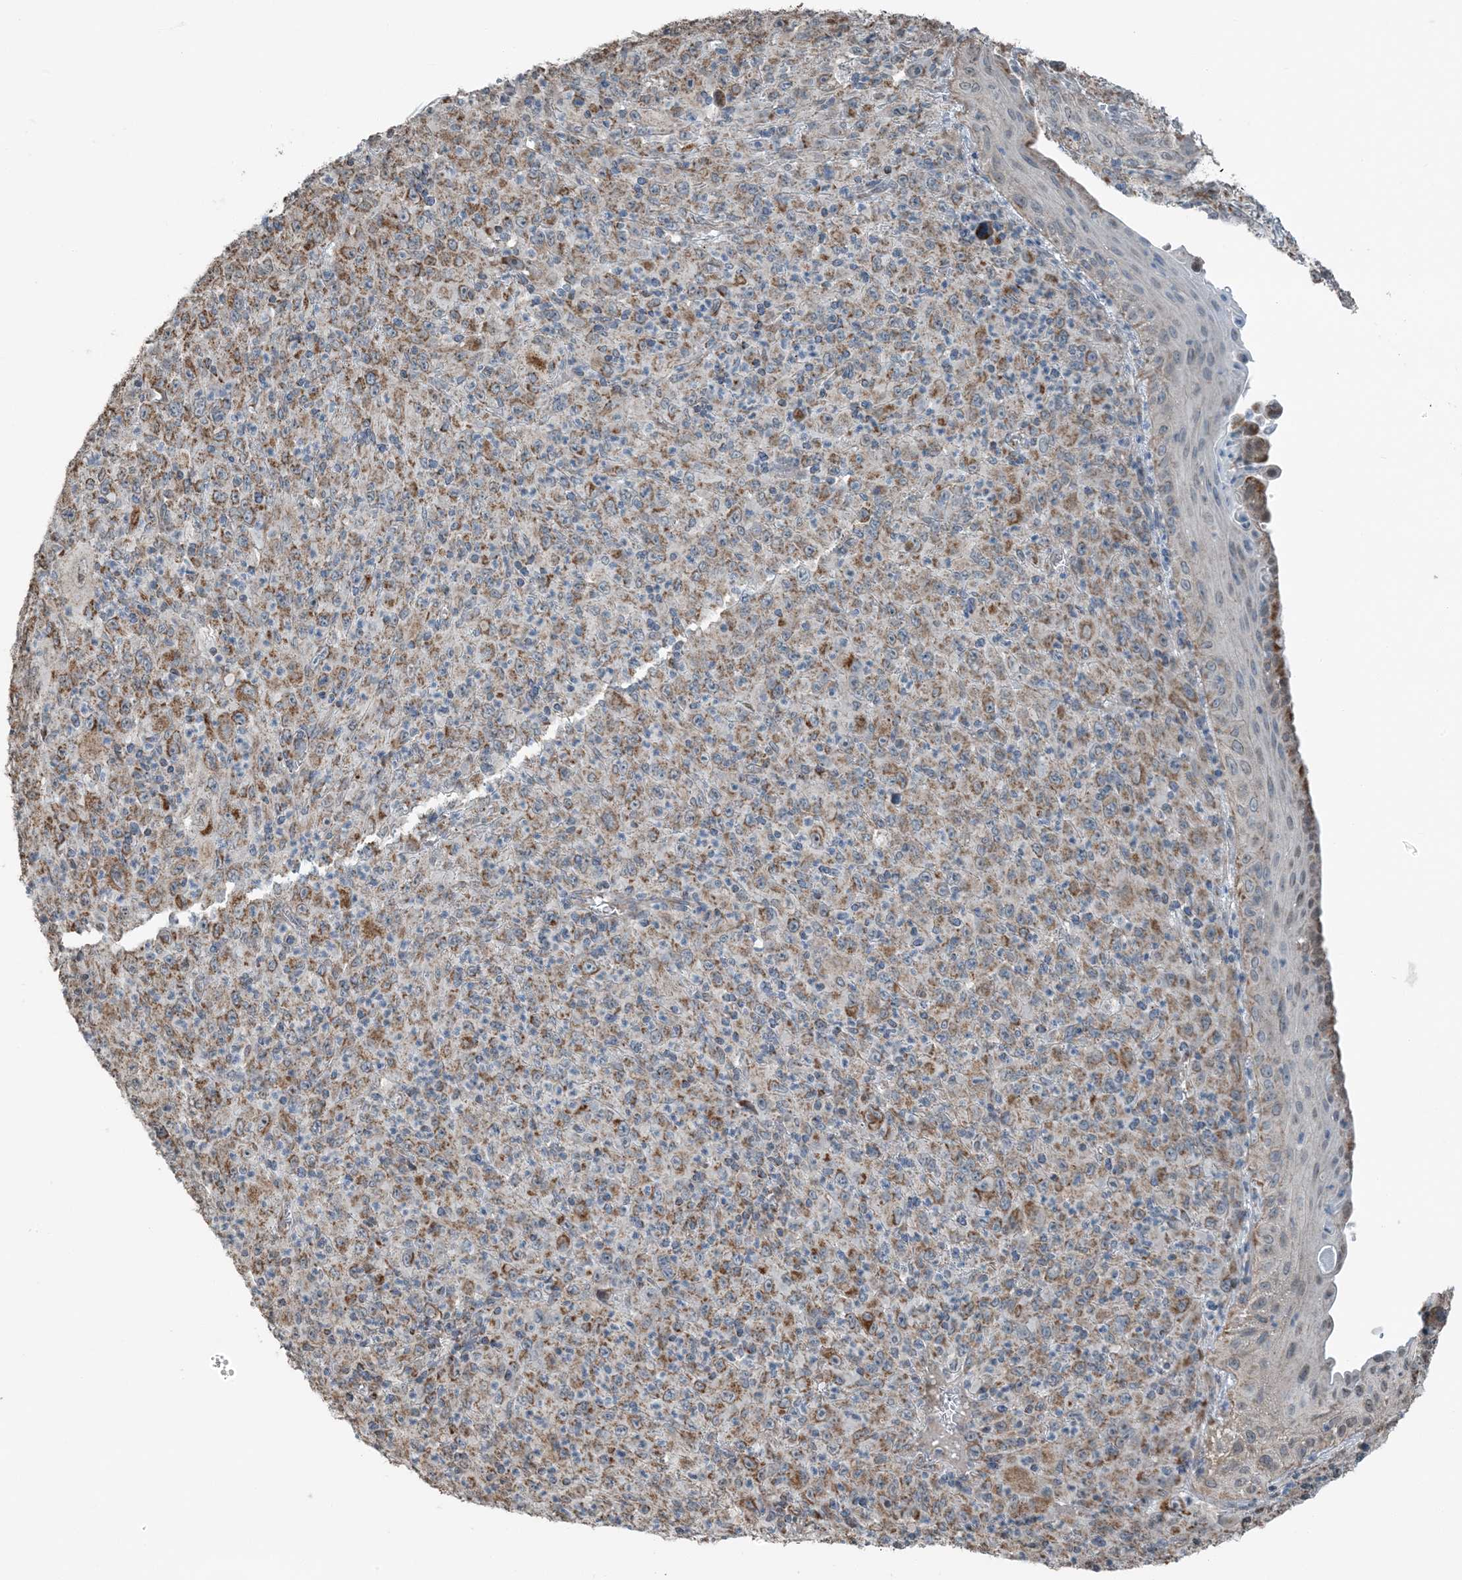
{"staining": {"intensity": "moderate", "quantity": "25%-75%", "location": "cytoplasmic/membranous"}, "tissue": "melanoma", "cell_type": "Tumor cells", "image_type": "cancer", "snomed": [{"axis": "morphology", "description": "Malignant melanoma, Metastatic site"}, {"axis": "topography", "description": "Skin"}], "caption": "Human melanoma stained for a protein (brown) displays moderate cytoplasmic/membranous positive positivity in approximately 25%-75% of tumor cells.", "gene": "PILRB", "patient": {"sex": "female", "age": 56}}